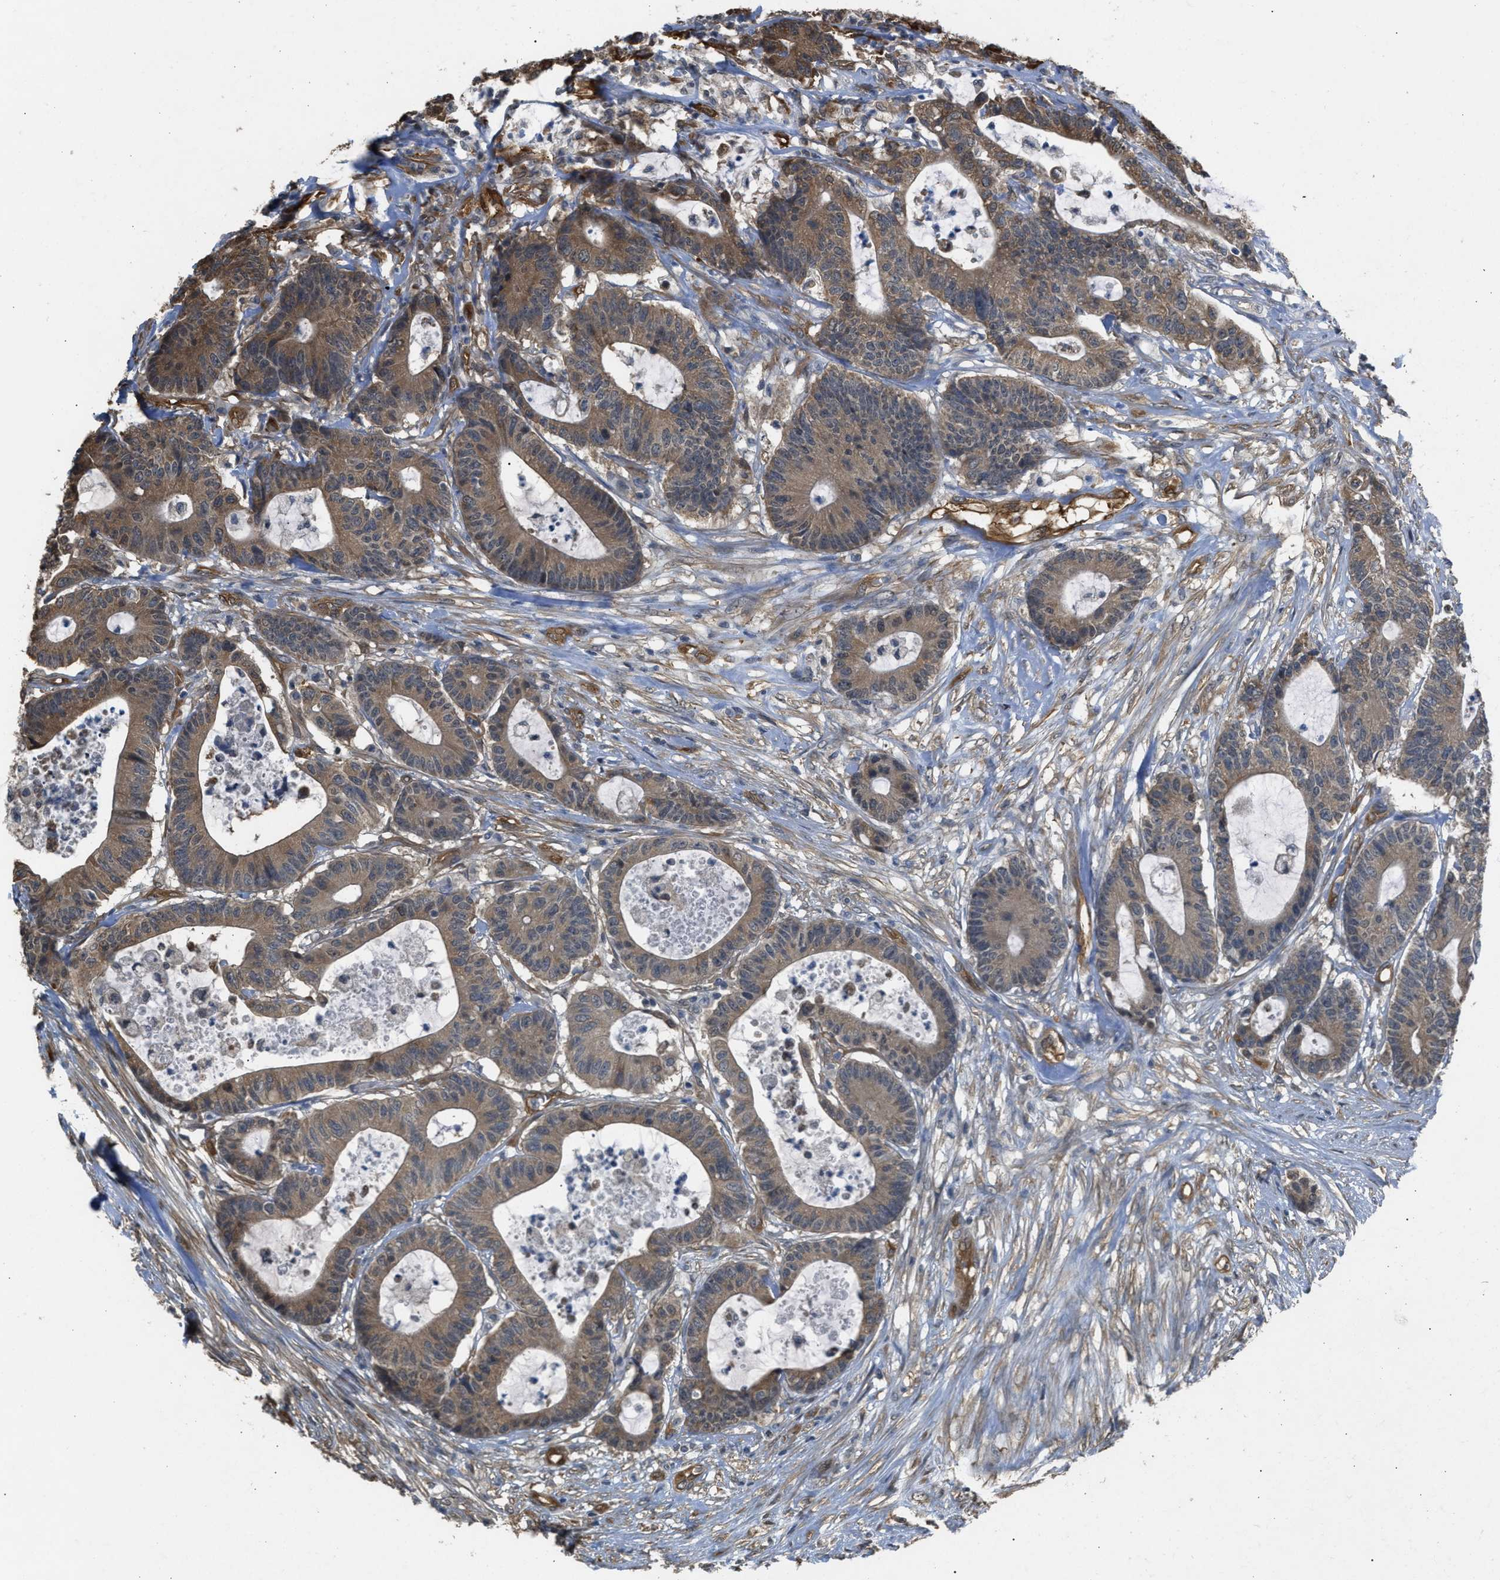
{"staining": {"intensity": "moderate", "quantity": ">75%", "location": "cytoplasmic/membranous"}, "tissue": "colorectal cancer", "cell_type": "Tumor cells", "image_type": "cancer", "snomed": [{"axis": "morphology", "description": "Adenocarcinoma, NOS"}, {"axis": "topography", "description": "Colon"}], "caption": "A brown stain shows moderate cytoplasmic/membranous expression of a protein in colorectal adenocarcinoma tumor cells.", "gene": "BAG3", "patient": {"sex": "female", "age": 84}}